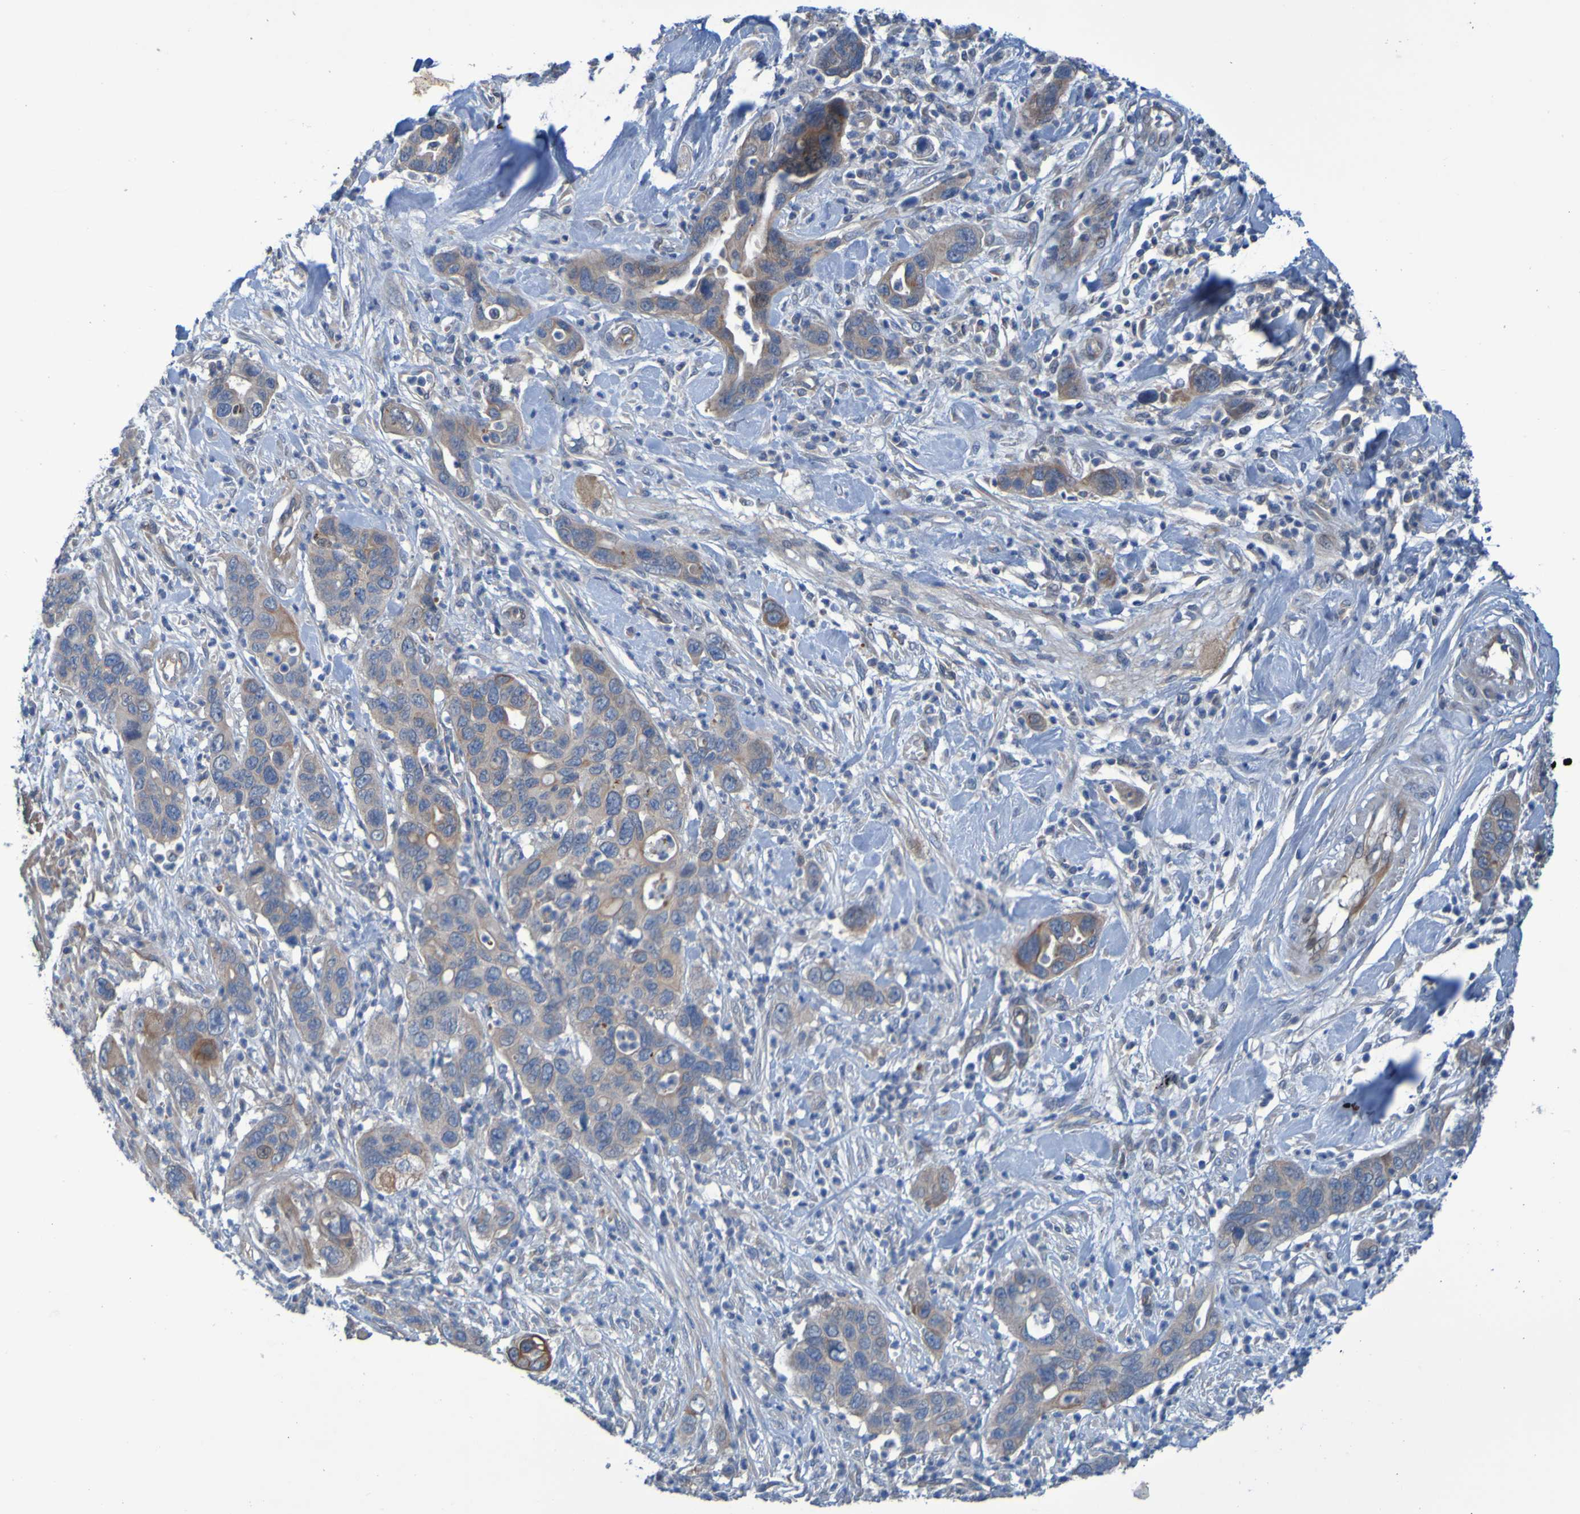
{"staining": {"intensity": "weak", "quantity": ">75%", "location": "cytoplasmic/membranous"}, "tissue": "pancreatic cancer", "cell_type": "Tumor cells", "image_type": "cancer", "snomed": [{"axis": "morphology", "description": "Adenocarcinoma, NOS"}, {"axis": "topography", "description": "Pancreas"}], "caption": "Pancreatic adenocarcinoma tissue reveals weak cytoplasmic/membranous staining in about >75% of tumor cells, visualized by immunohistochemistry. Nuclei are stained in blue.", "gene": "NPRL3", "patient": {"sex": "female", "age": 71}}